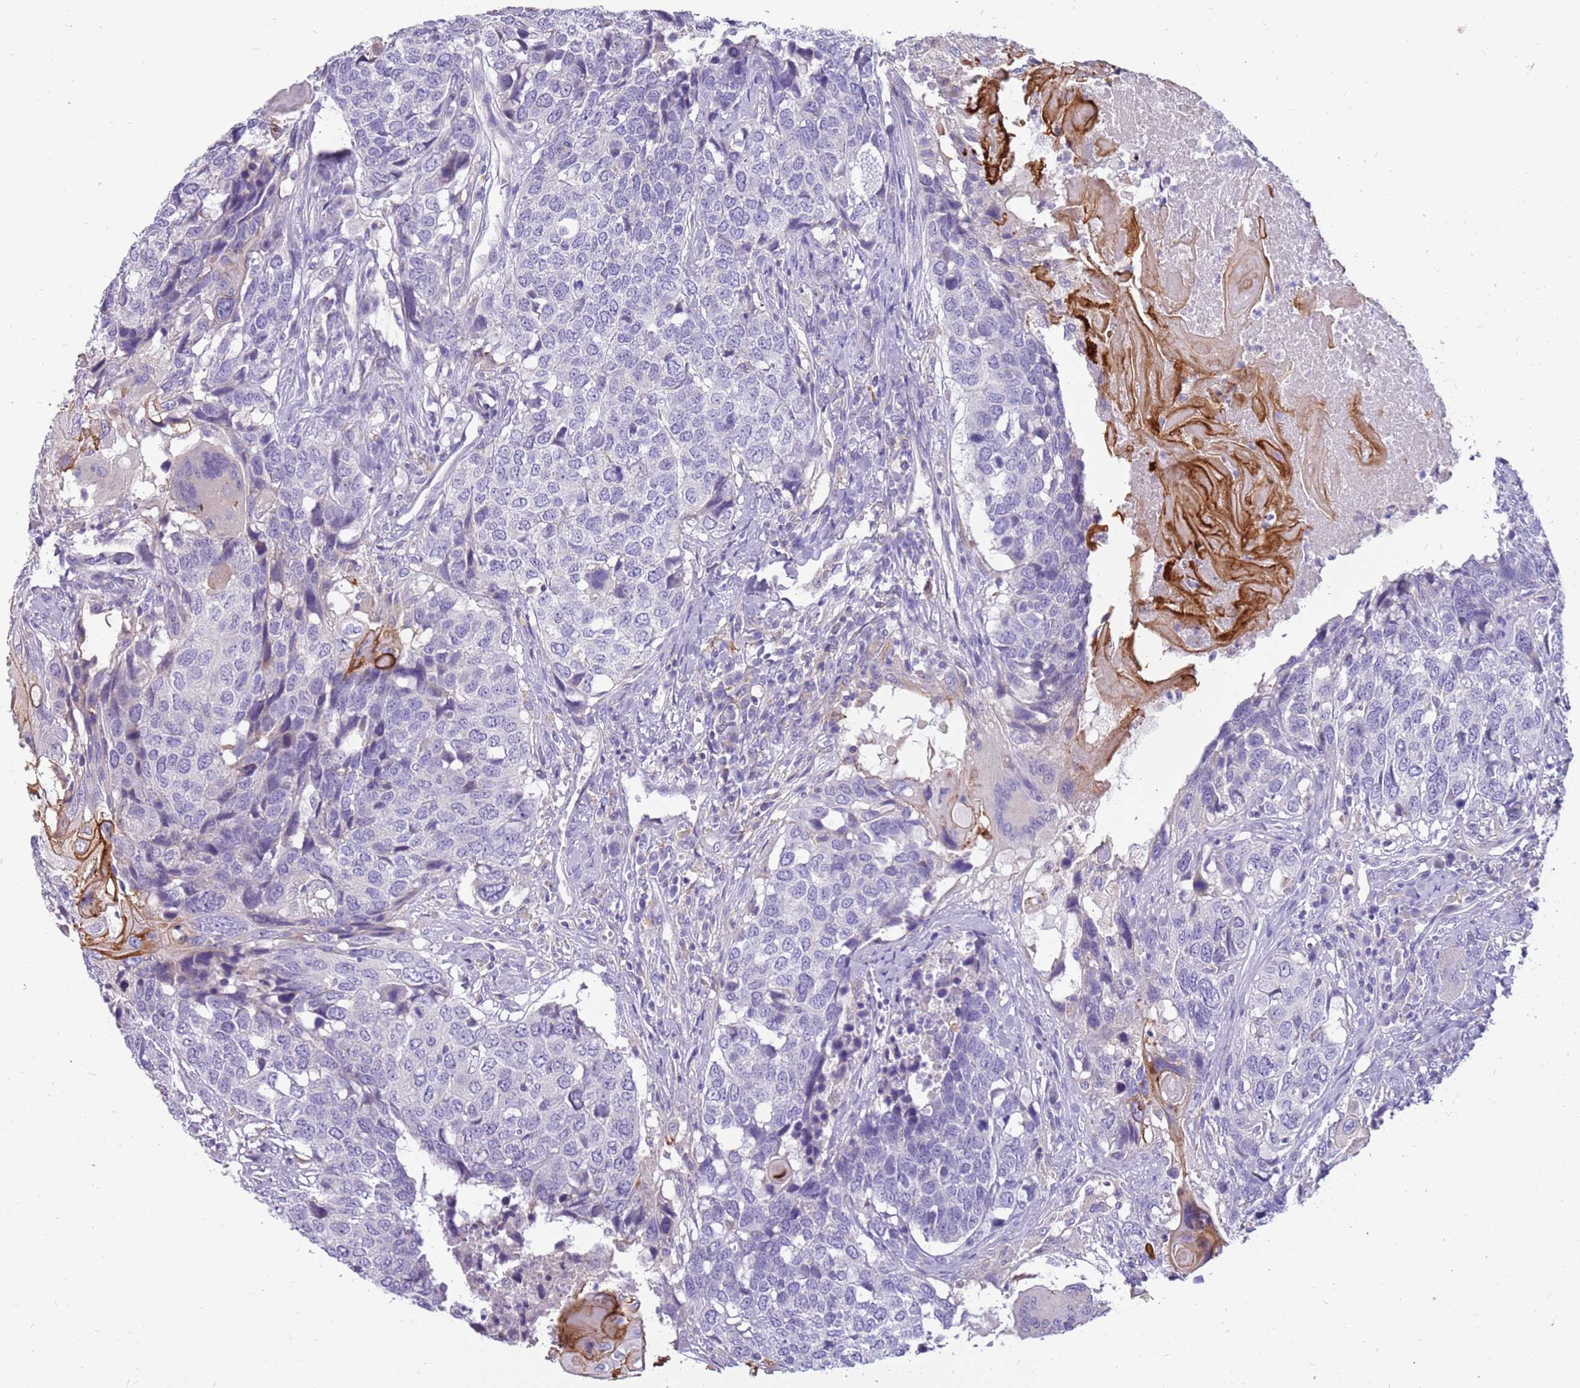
{"staining": {"intensity": "negative", "quantity": "none", "location": "none"}, "tissue": "head and neck cancer", "cell_type": "Tumor cells", "image_type": "cancer", "snomed": [{"axis": "morphology", "description": "Squamous cell carcinoma, NOS"}, {"axis": "topography", "description": "Head-Neck"}], "caption": "This is an immunohistochemistry (IHC) histopathology image of head and neck squamous cell carcinoma. There is no staining in tumor cells.", "gene": "RHCG", "patient": {"sex": "male", "age": 66}}